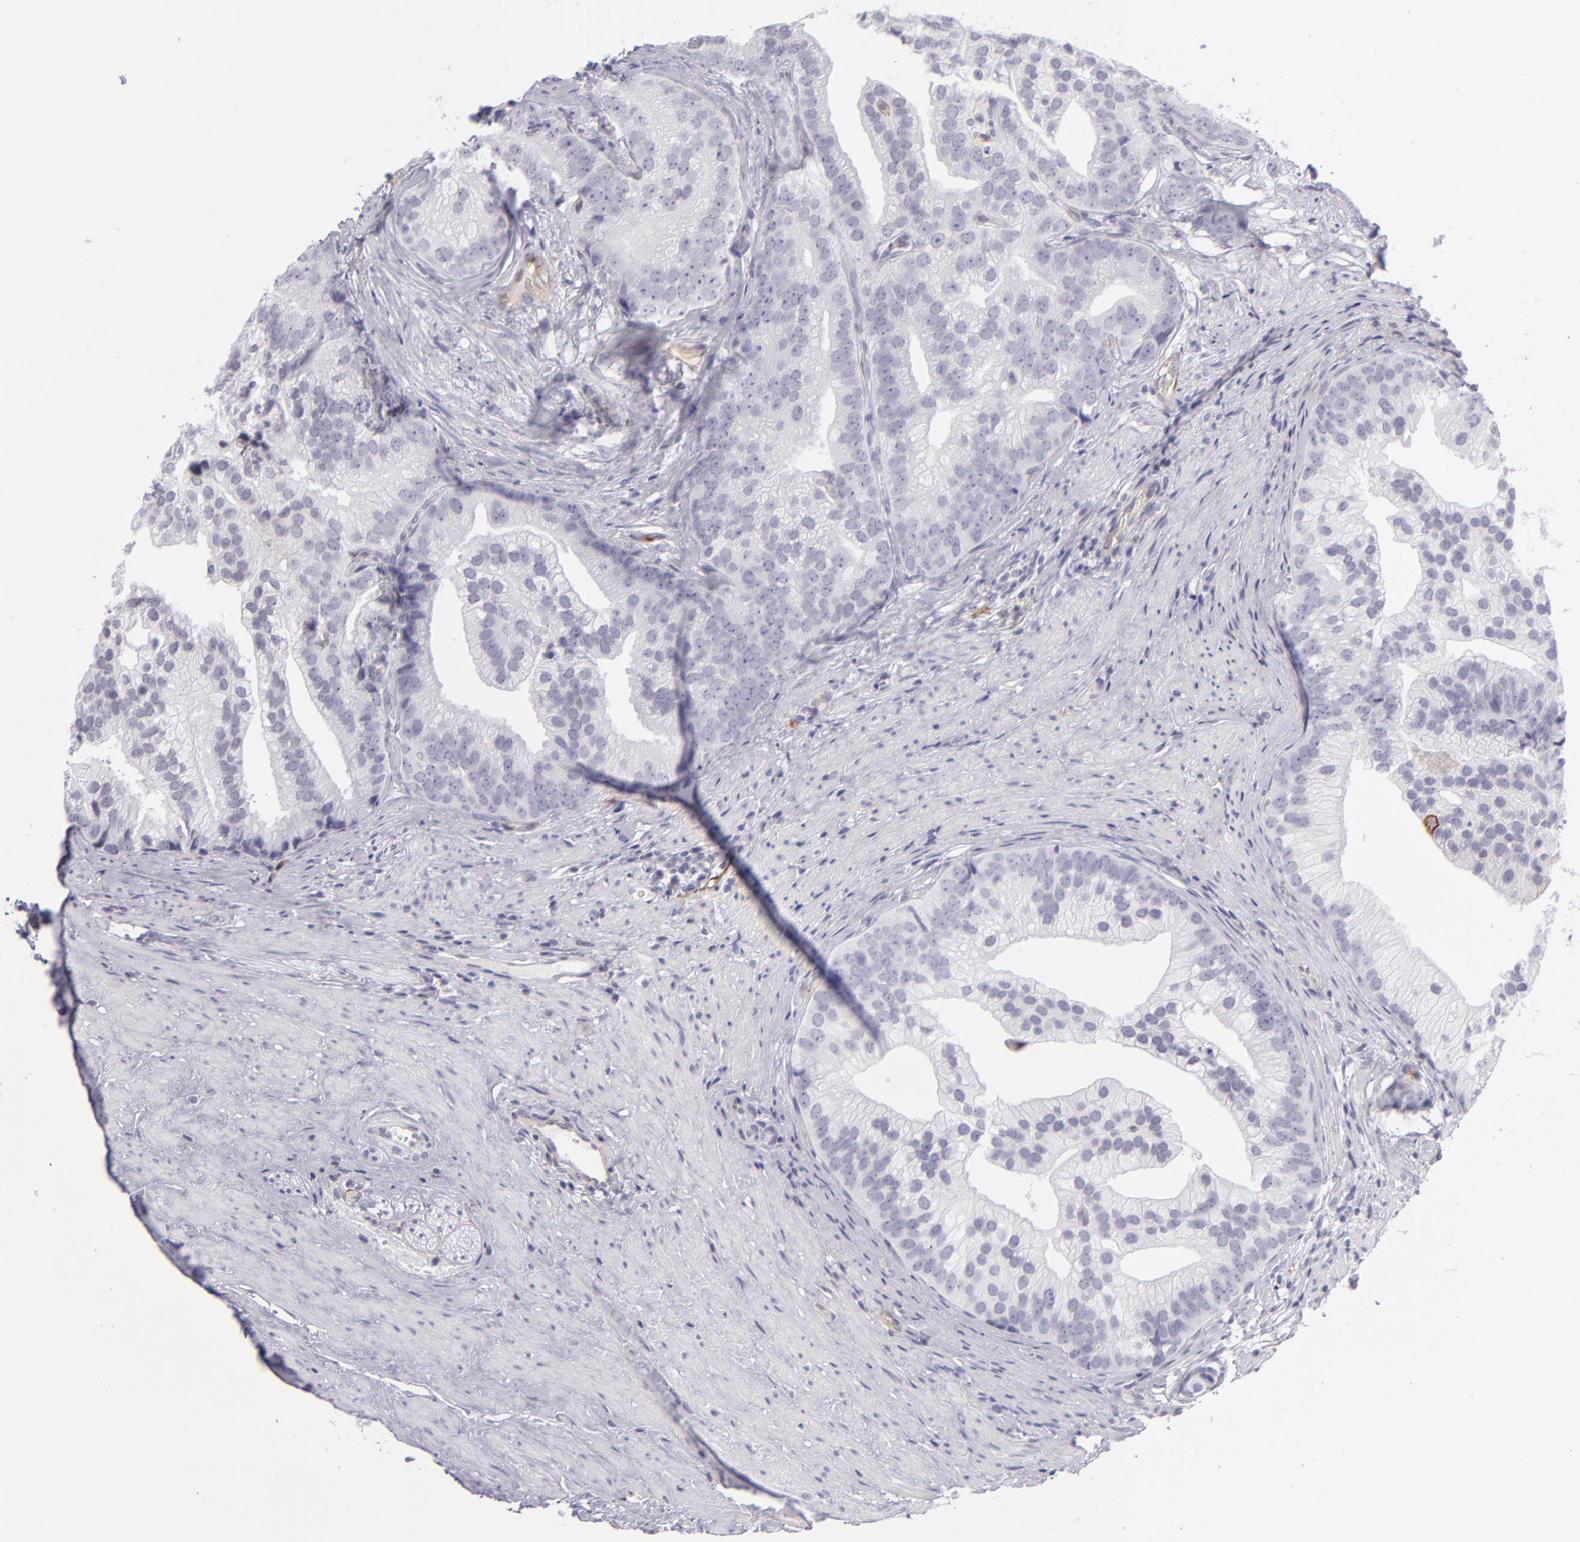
{"staining": {"intensity": "negative", "quantity": "none", "location": "none"}, "tissue": "prostate cancer", "cell_type": "Tumor cells", "image_type": "cancer", "snomed": [{"axis": "morphology", "description": "Adenocarcinoma, Low grade"}, {"axis": "topography", "description": "Prostate"}], "caption": "This histopathology image is of prostate cancer stained with immunohistochemistry (IHC) to label a protein in brown with the nuclei are counter-stained blue. There is no positivity in tumor cells.", "gene": "THBD", "patient": {"sex": "male", "age": 71}}